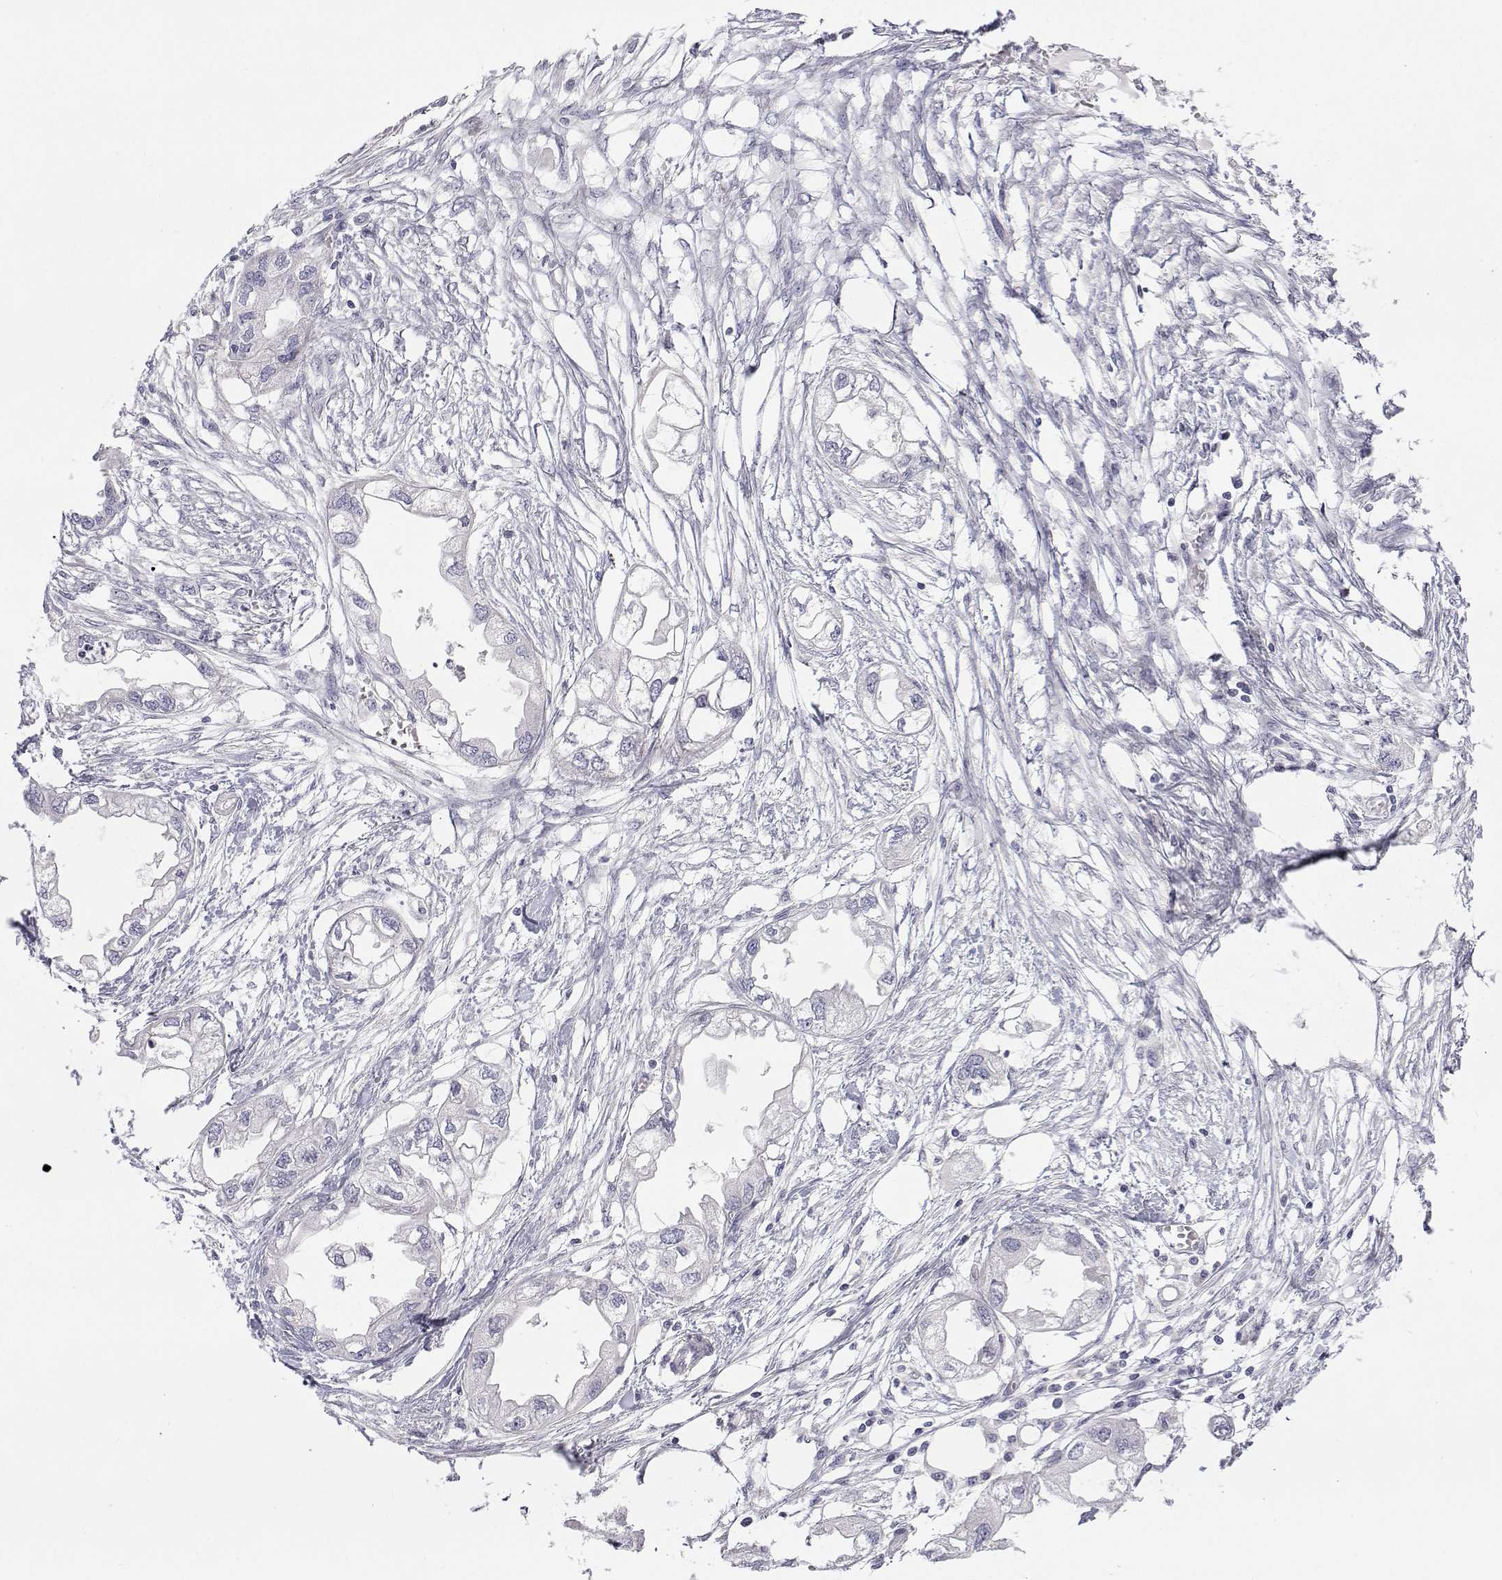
{"staining": {"intensity": "negative", "quantity": "none", "location": "none"}, "tissue": "endometrial cancer", "cell_type": "Tumor cells", "image_type": "cancer", "snomed": [{"axis": "morphology", "description": "Adenocarcinoma, NOS"}, {"axis": "morphology", "description": "Adenocarcinoma, metastatic, NOS"}, {"axis": "topography", "description": "Adipose tissue"}, {"axis": "topography", "description": "Endometrium"}], "caption": "A histopathology image of endometrial cancer stained for a protein exhibits no brown staining in tumor cells.", "gene": "ANKRD65", "patient": {"sex": "female", "age": 67}}